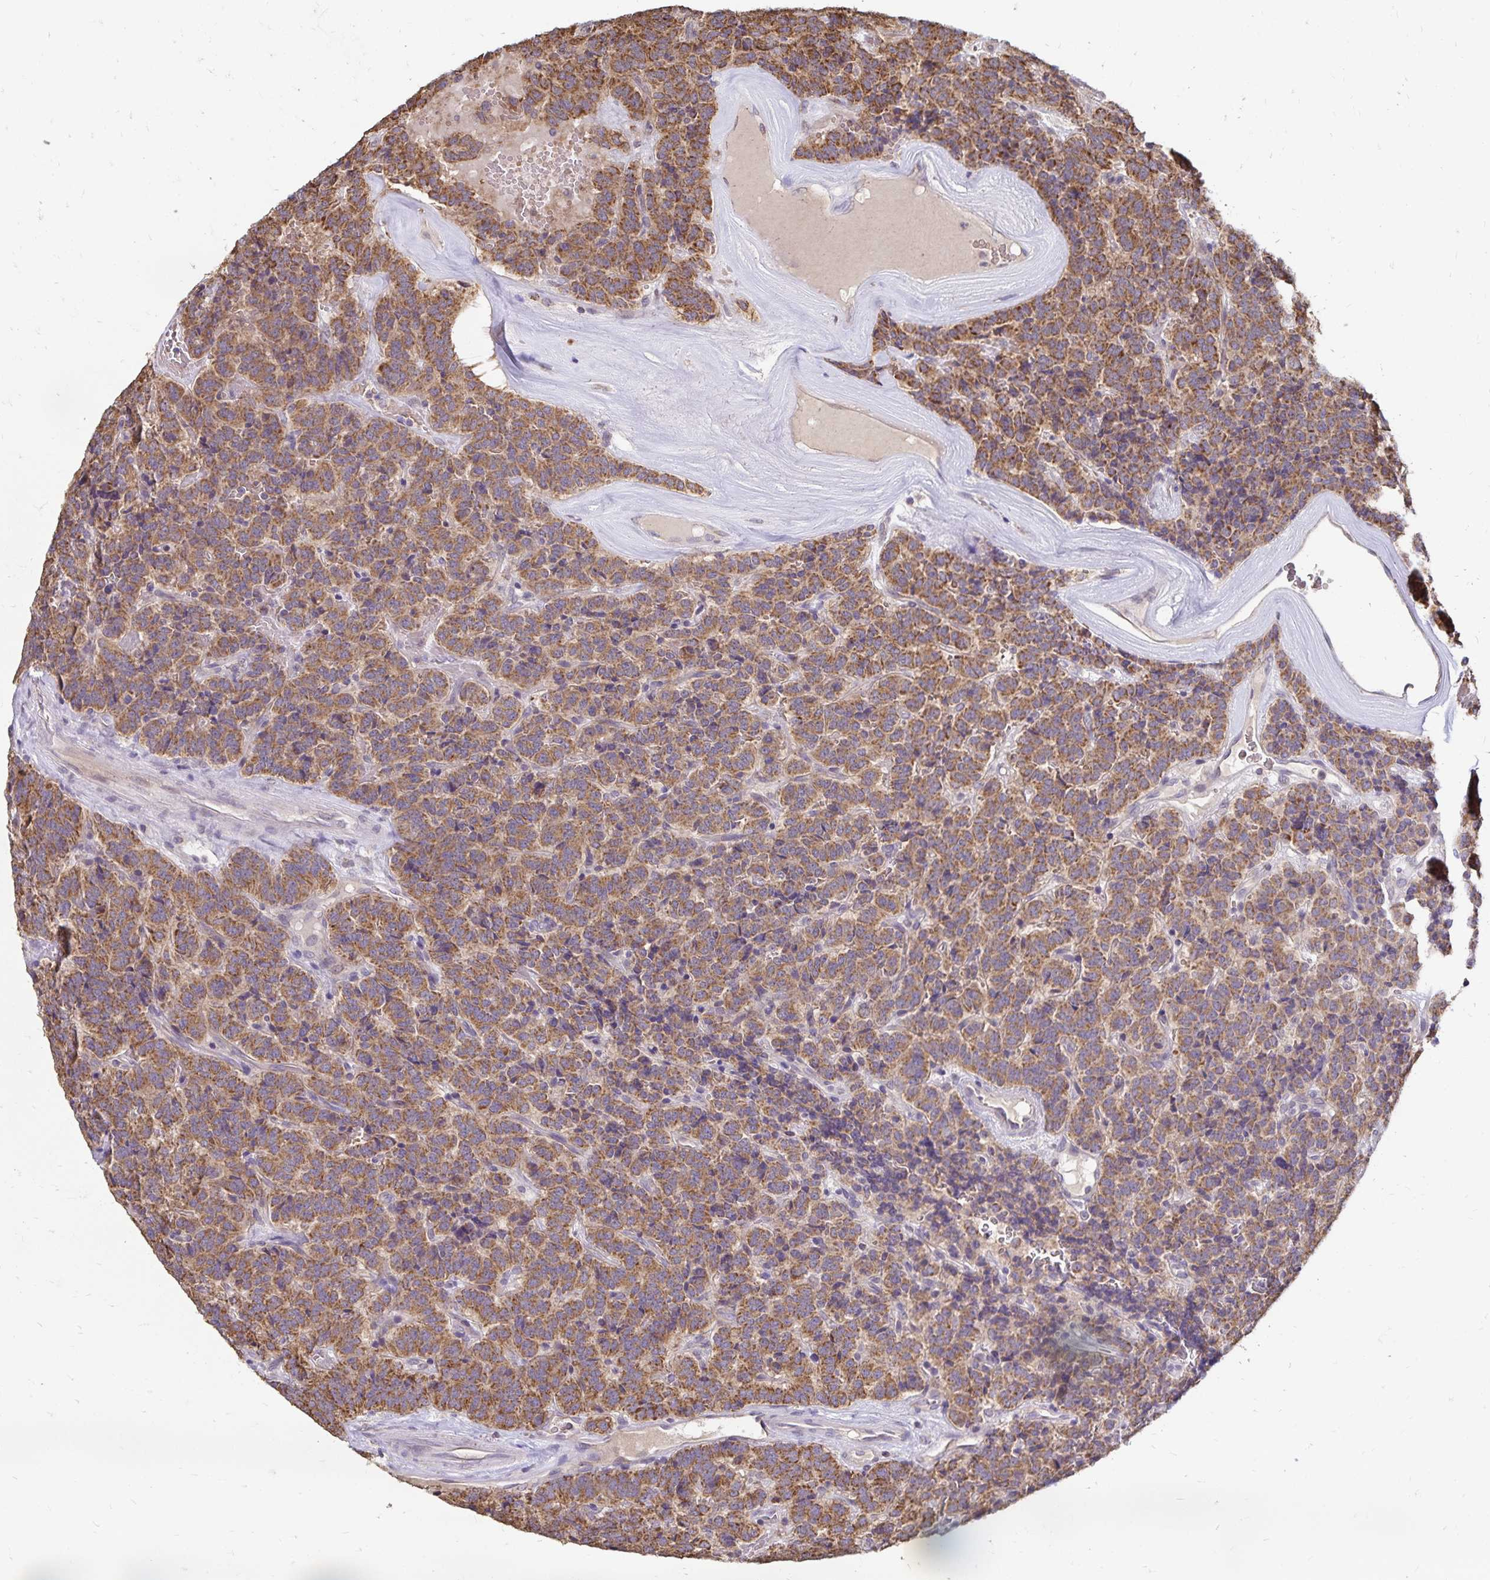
{"staining": {"intensity": "moderate", "quantity": ">75%", "location": "cytoplasmic/membranous"}, "tissue": "carcinoid", "cell_type": "Tumor cells", "image_type": "cancer", "snomed": [{"axis": "morphology", "description": "Carcinoid, malignant, NOS"}, {"axis": "topography", "description": "Pancreas"}], "caption": "High-magnification brightfield microscopy of malignant carcinoid stained with DAB (brown) and counterstained with hematoxylin (blue). tumor cells exhibit moderate cytoplasmic/membranous positivity is present in approximately>75% of cells.", "gene": "EMC10", "patient": {"sex": "male", "age": 36}}